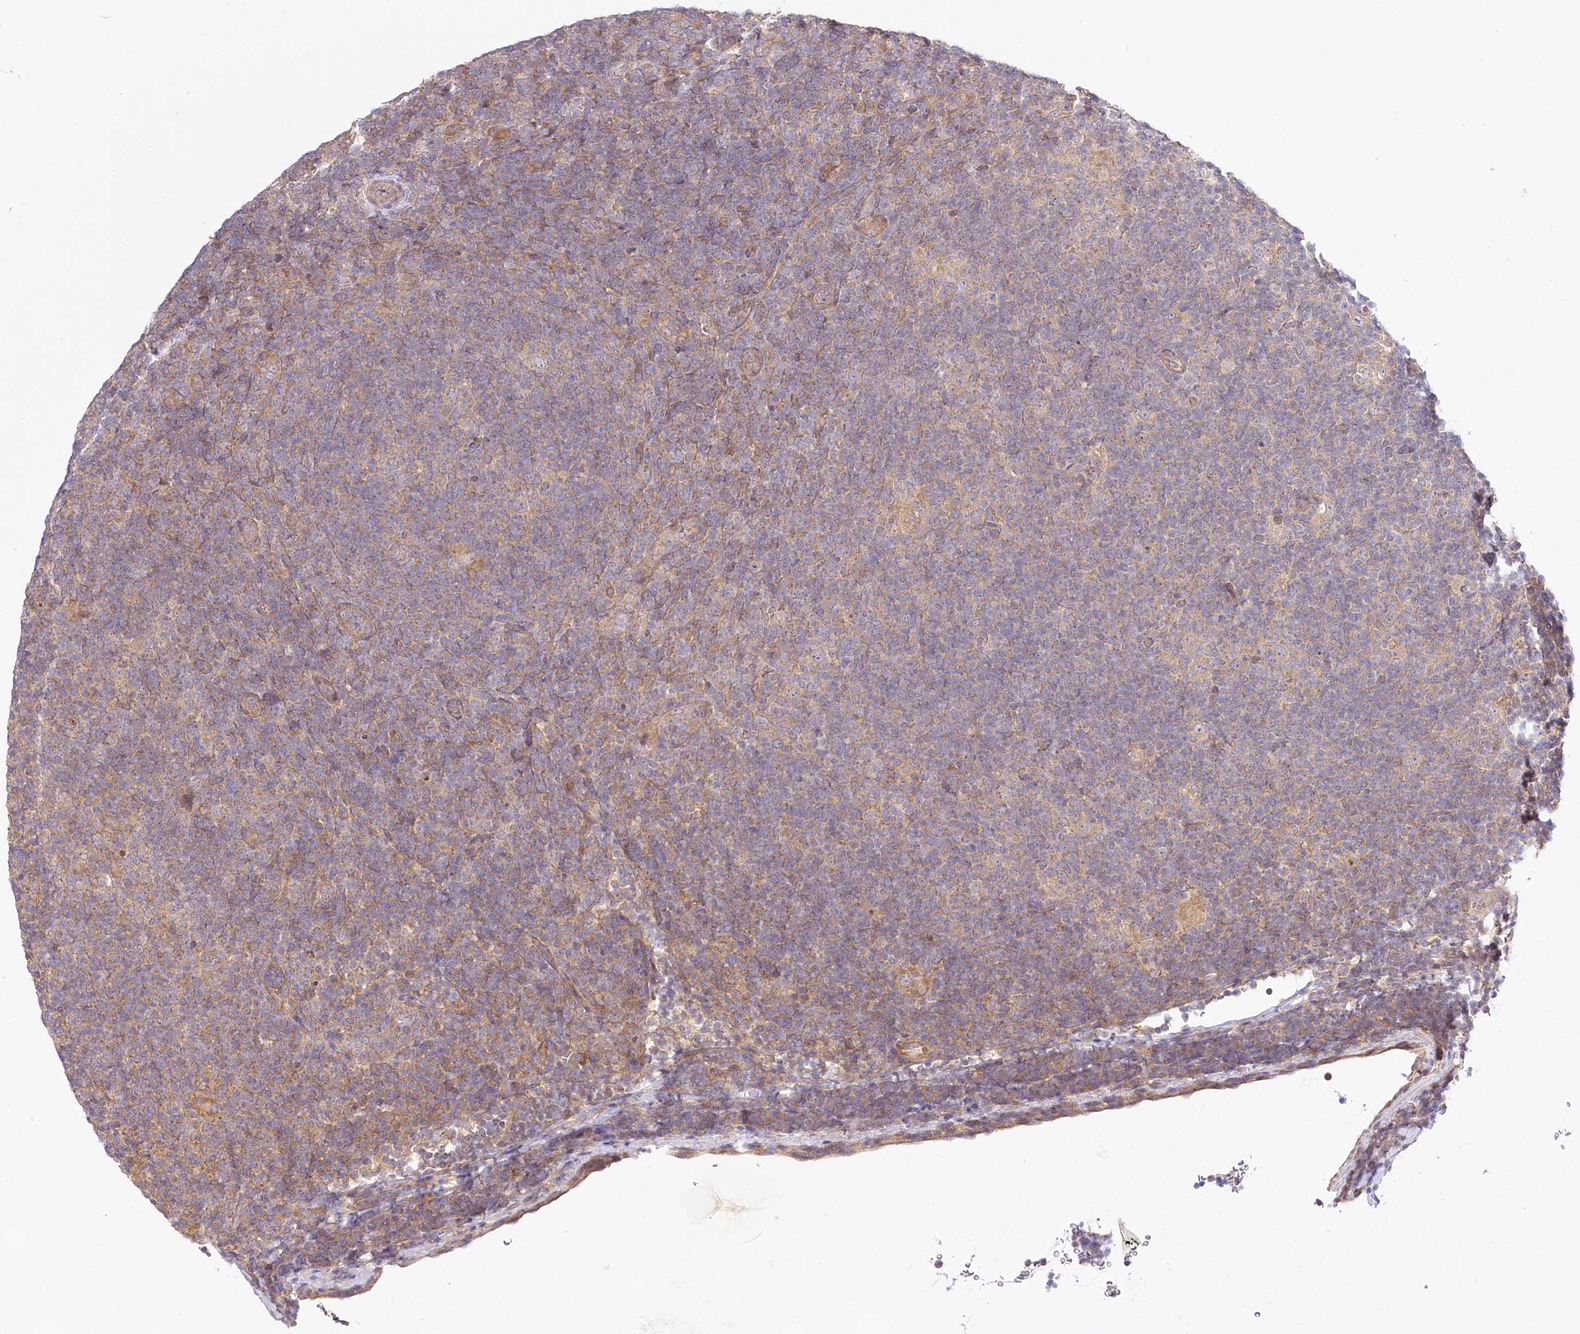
{"staining": {"intensity": "weak", "quantity": "25%-75%", "location": "cytoplasmic/membranous"}, "tissue": "lymphoma", "cell_type": "Tumor cells", "image_type": "cancer", "snomed": [{"axis": "morphology", "description": "Hodgkin's disease, NOS"}, {"axis": "topography", "description": "Lymph node"}], "caption": "This is a micrograph of immunohistochemistry (IHC) staining of Hodgkin's disease, which shows weak positivity in the cytoplasmic/membranous of tumor cells.", "gene": "PYROXD1", "patient": {"sex": "female", "age": 57}}